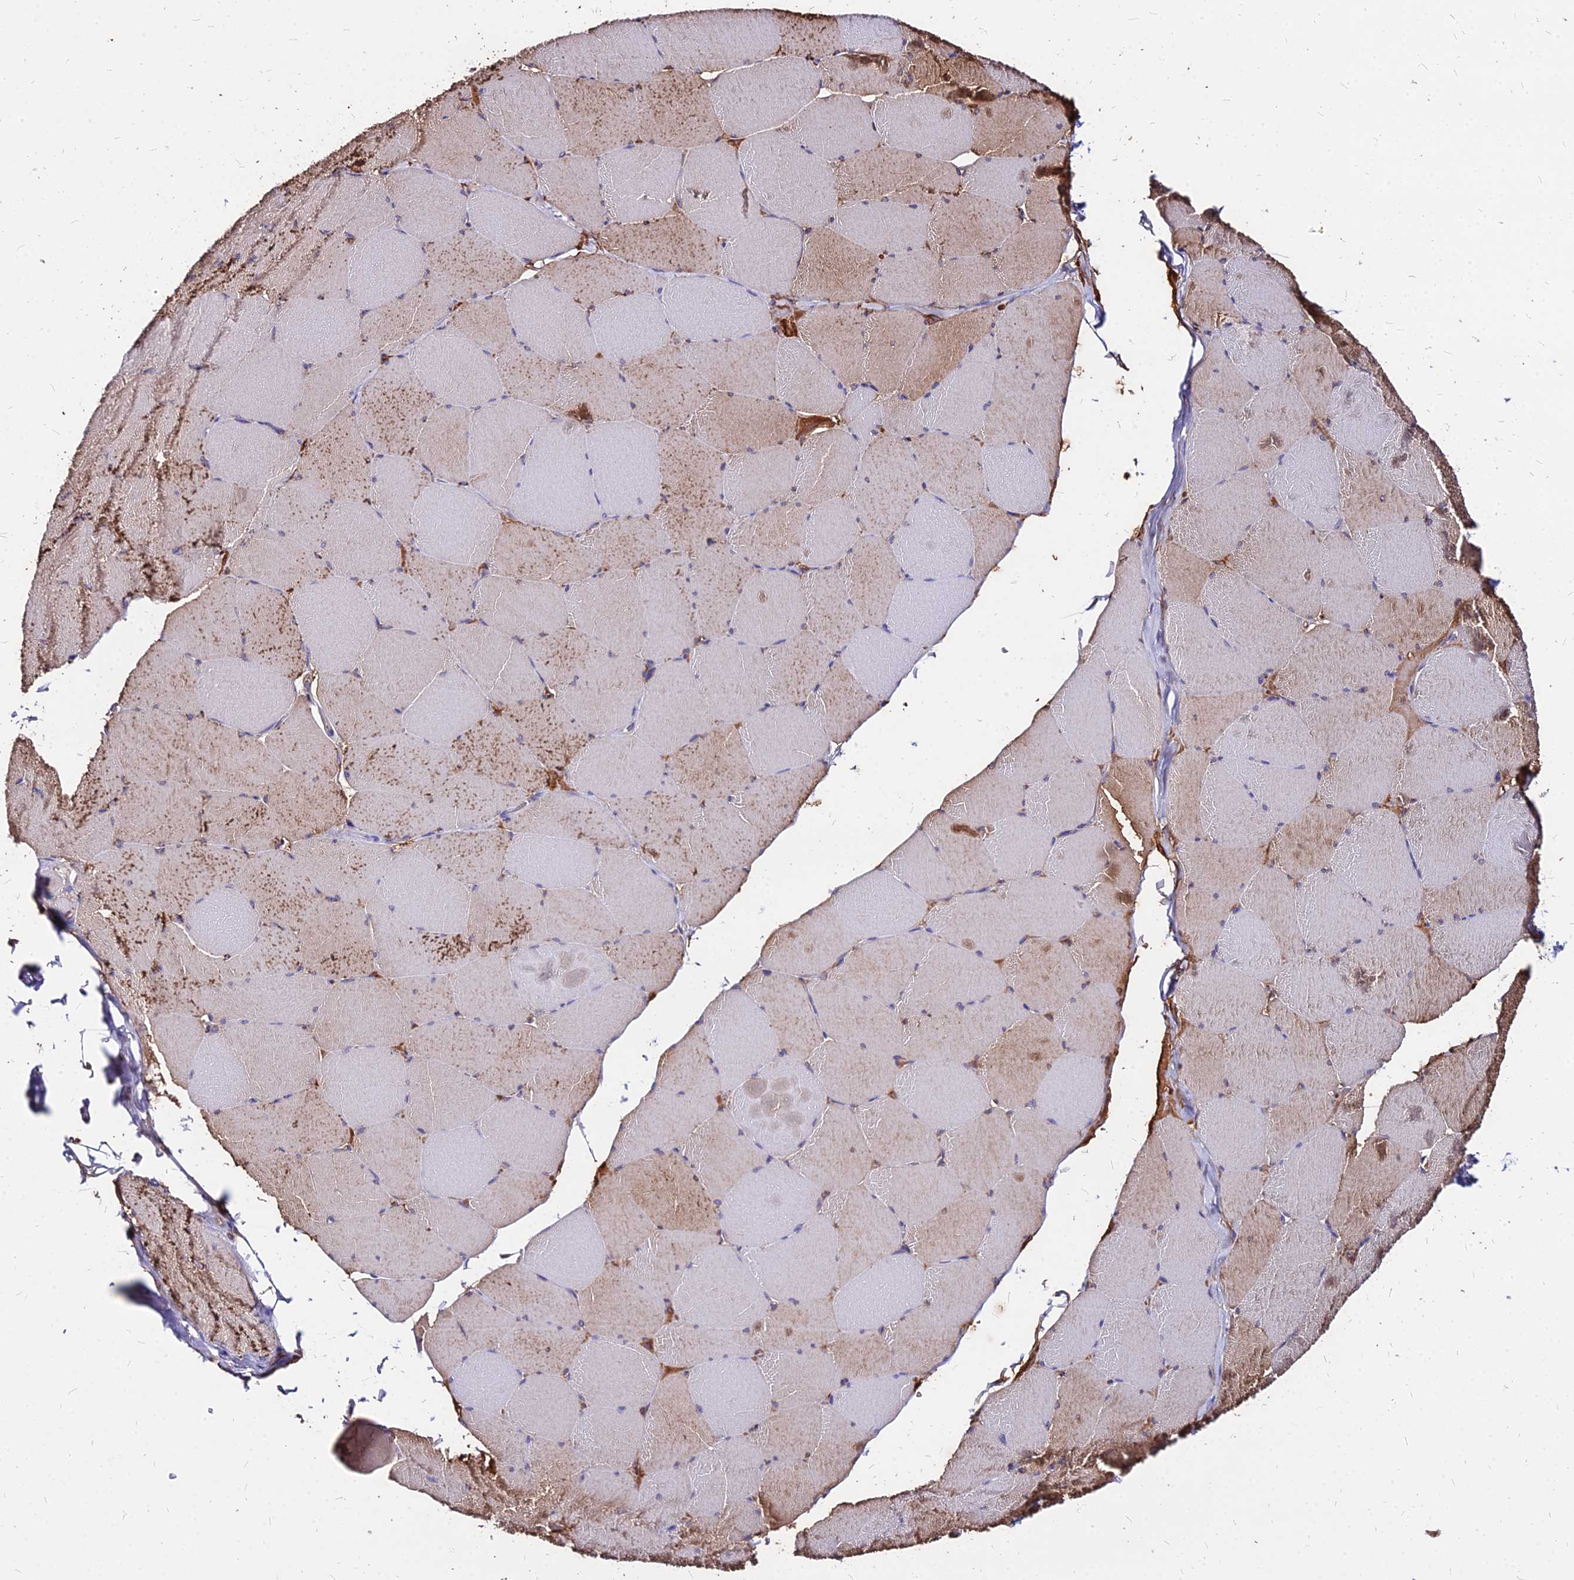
{"staining": {"intensity": "moderate", "quantity": "25%-75%", "location": "cytoplasmic/membranous"}, "tissue": "skeletal muscle", "cell_type": "Myocytes", "image_type": "normal", "snomed": [{"axis": "morphology", "description": "Normal tissue, NOS"}, {"axis": "topography", "description": "Skeletal muscle"}, {"axis": "topography", "description": "Head-Neck"}], "caption": "Immunohistochemical staining of unremarkable skeletal muscle displays 25%-75% levels of moderate cytoplasmic/membranous protein staining in about 25%-75% of myocytes.", "gene": "ACSM6", "patient": {"sex": "male", "age": 66}}